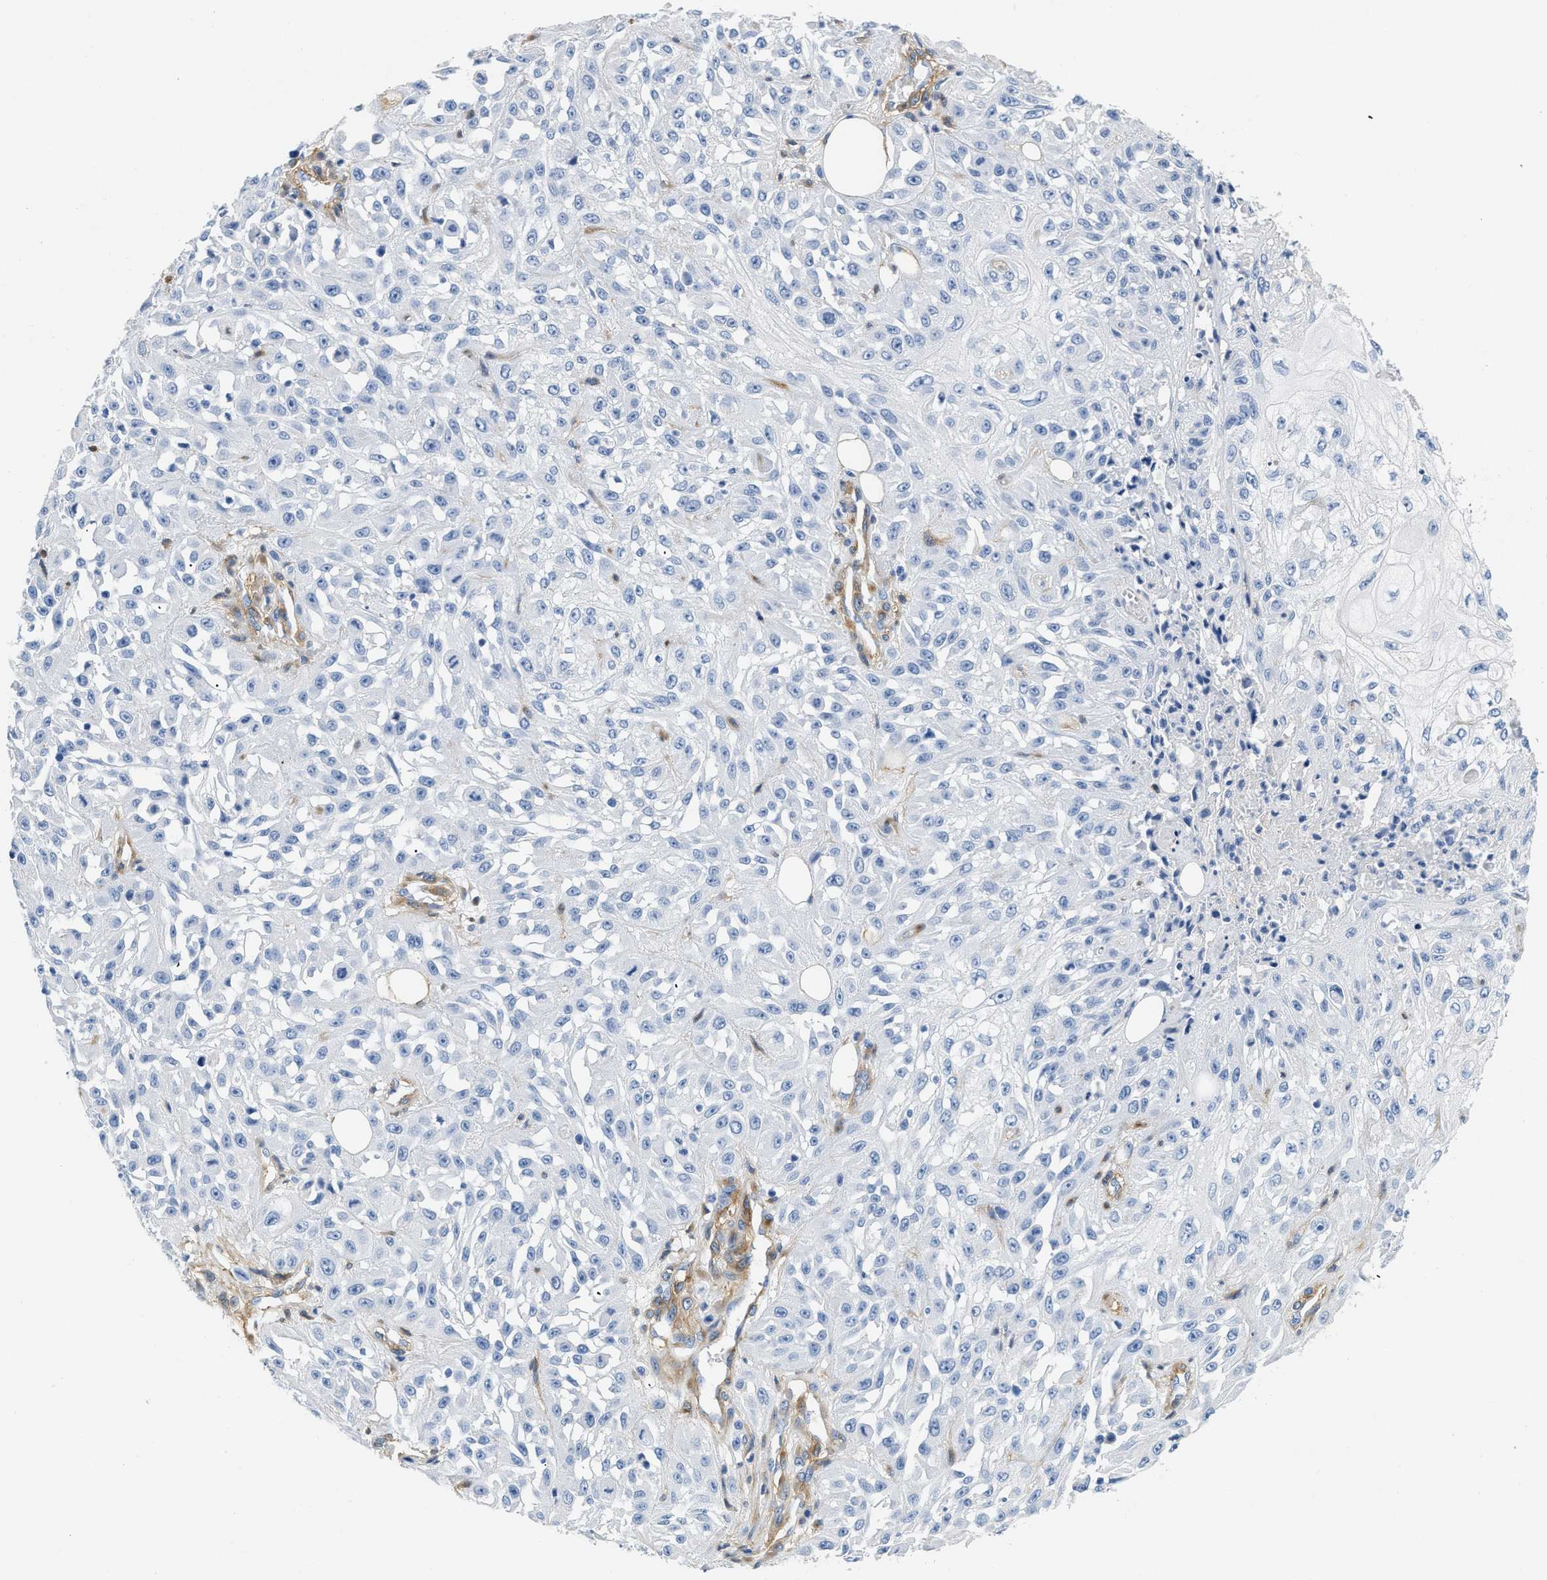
{"staining": {"intensity": "negative", "quantity": "none", "location": "none"}, "tissue": "skin cancer", "cell_type": "Tumor cells", "image_type": "cancer", "snomed": [{"axis": "morphology", "description": "Squamous cell carcinoma, NOS"}, {"axis": "morphology", "description": "Squamous cell carcinoma, metastatic, NOS"}, {"axis": "topography", "description": "Skin"}, {"axis": "topography", "description": "Lymph node"}], "caption": "An immunohistochemistry image of skin cancer (squamous cell carcinoma) is shown. There is no staining in tumor cells of skin cancer (squamous cell carcinoma).", "gene": "PDGFRB", "patient": {"sex": "male", "age": 75}}